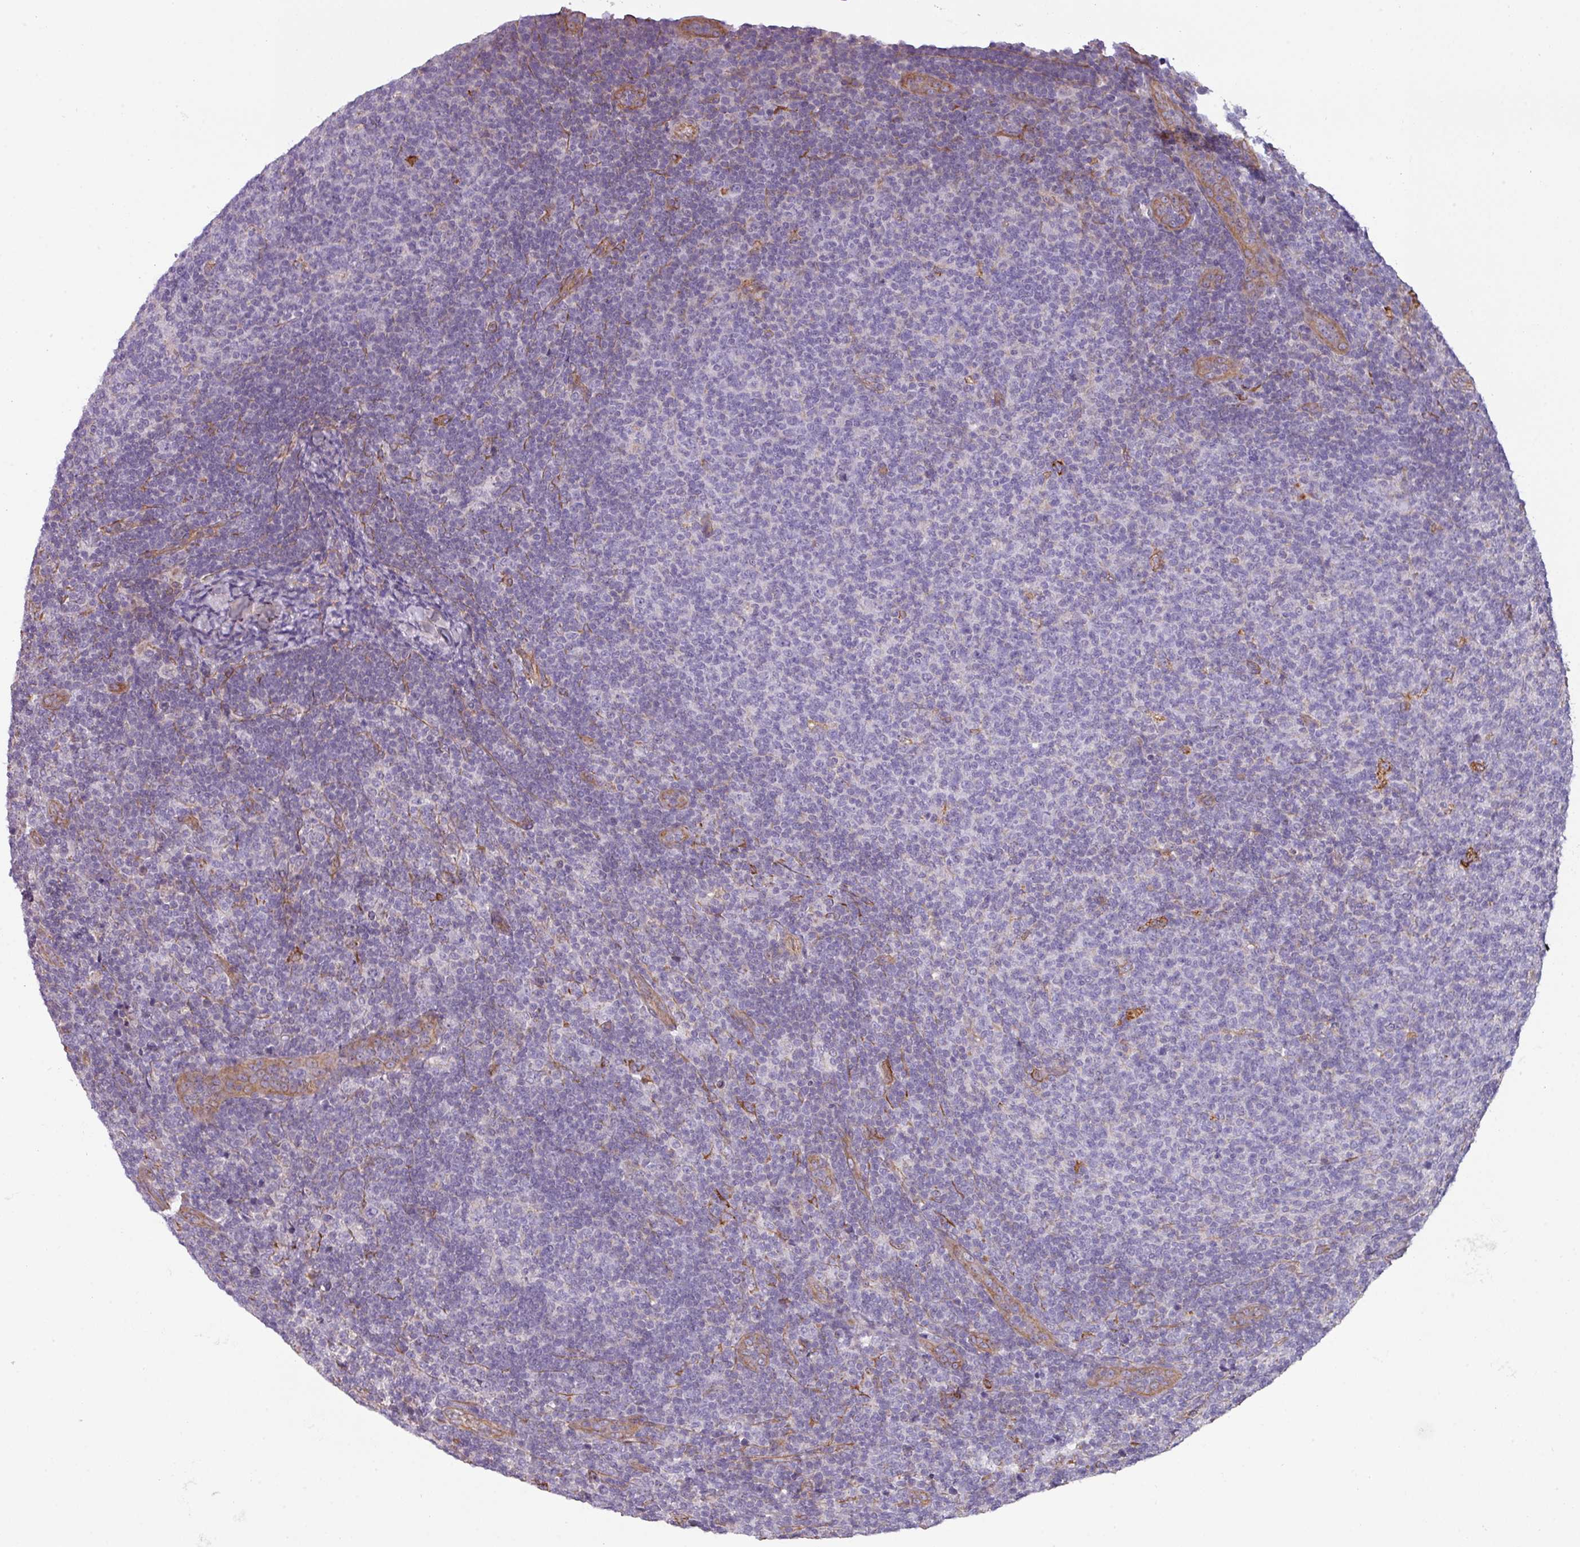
{"staining": {"intensity": "negative", "quantity": "none", "location": "none"}, "tissue": "lymphoma", "cell_type": "Tumor cells", "image_type": "cancer", "snomed": [{"axis": "morphology", "description": "Malignant lymphoma, non-Hodgkin's type, Low grade"}, {"axis": "topography", "description": "Lymph node"}], "caption": "This image is of low-grade malignant lymphoma, non-Hodgkin's type stained with immunohistochemistry (IHC) to label a protein in brown with the nuclei are counter-stained blue. There is no staining in tumor cells.", "gene": "BUD23", "patient": {"sex": "male", "age": 66}}